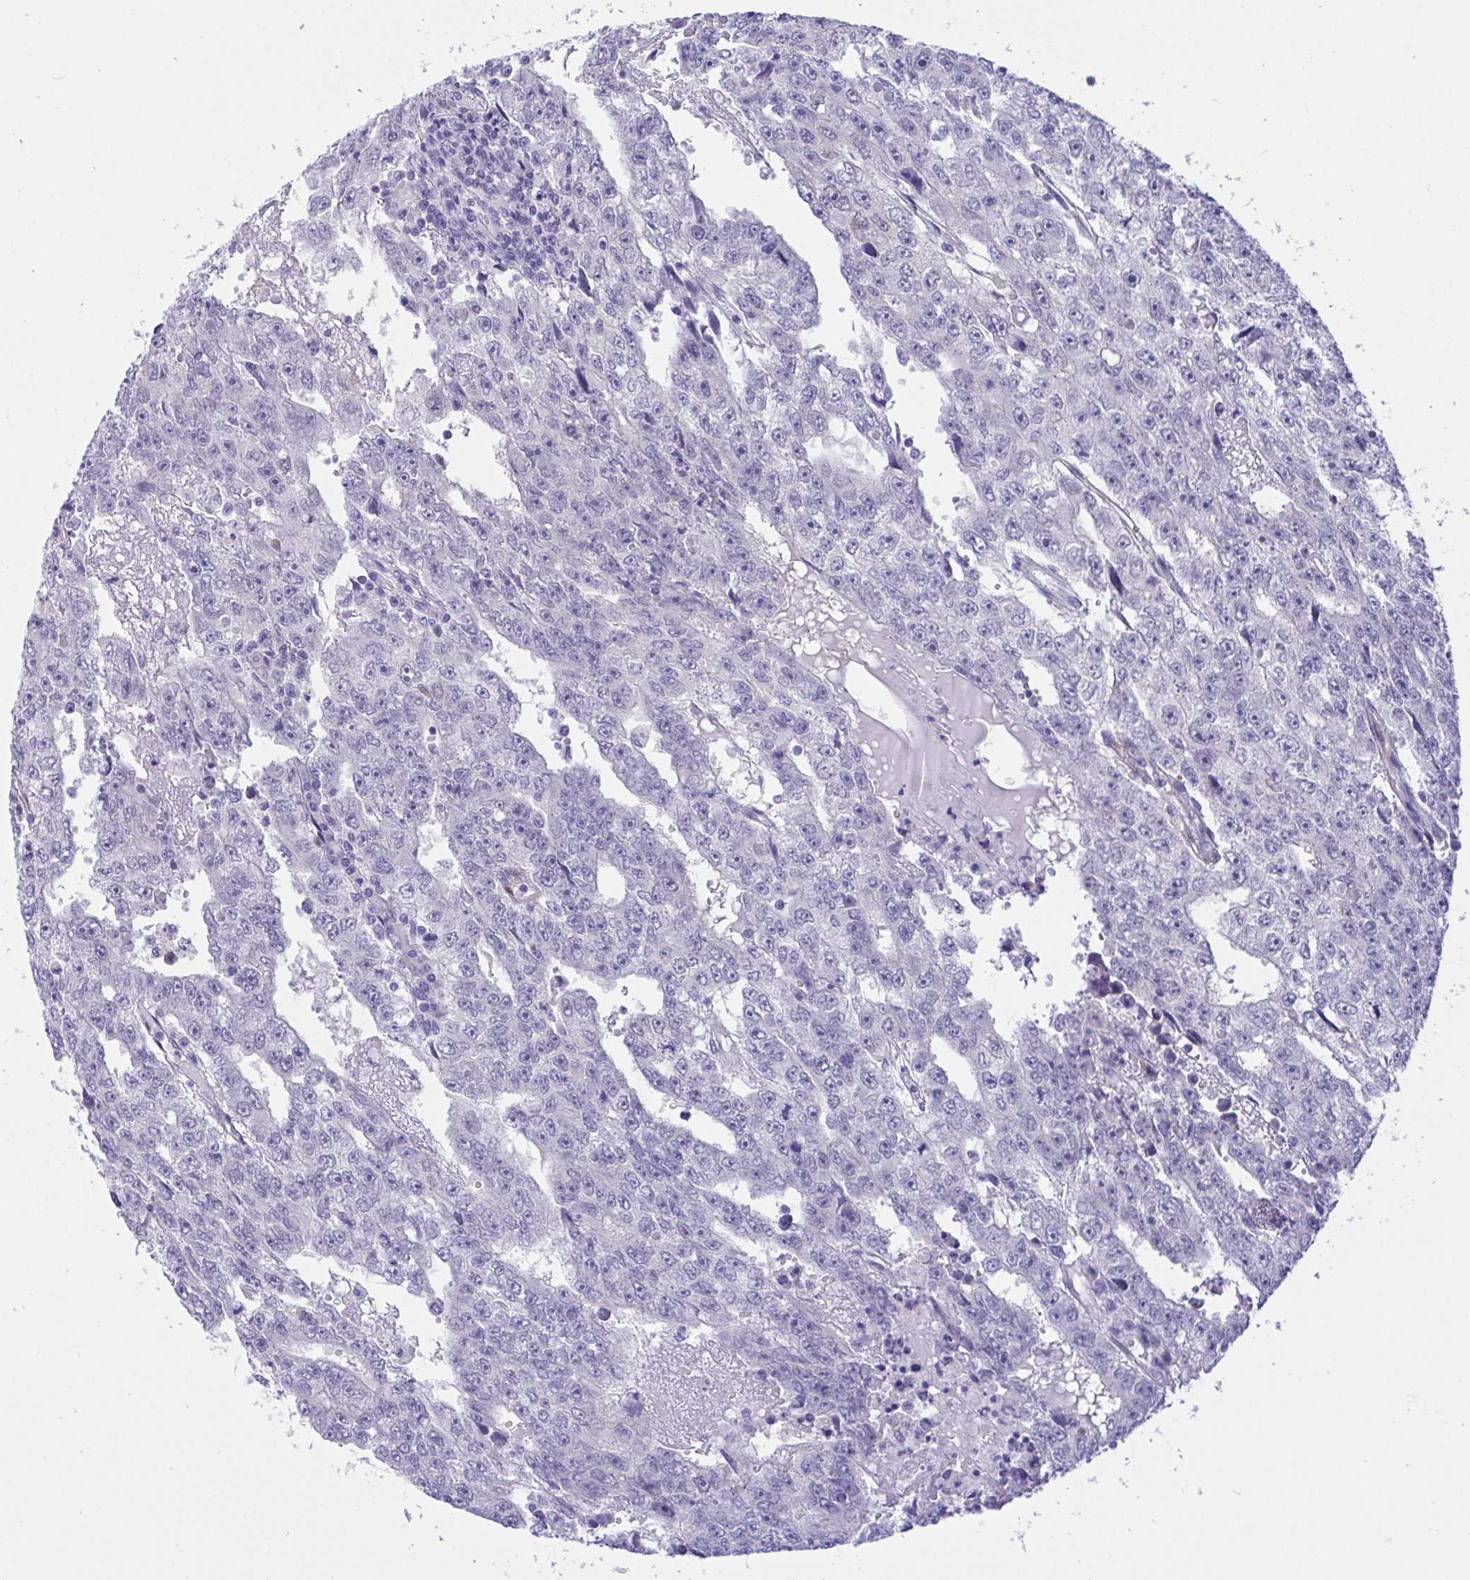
{"staining": {"intensity": "negative", "quantity": "none", "location": "none"}, "tissue": "testis cancer", "cell_type": "Tumor cells", "image_type": "cancer", "snomed": [{"axis": "morphology", "description": "Carcinoma, Embryonal, NOS"}, {"axis": "topography", "description": "Testis"}], "caption": "Micrograph shows no protein expression in tumor cells of testis cancer tissue.", "gene": "PGM2L1", "patient": {"sex": "male", "age": 20}}